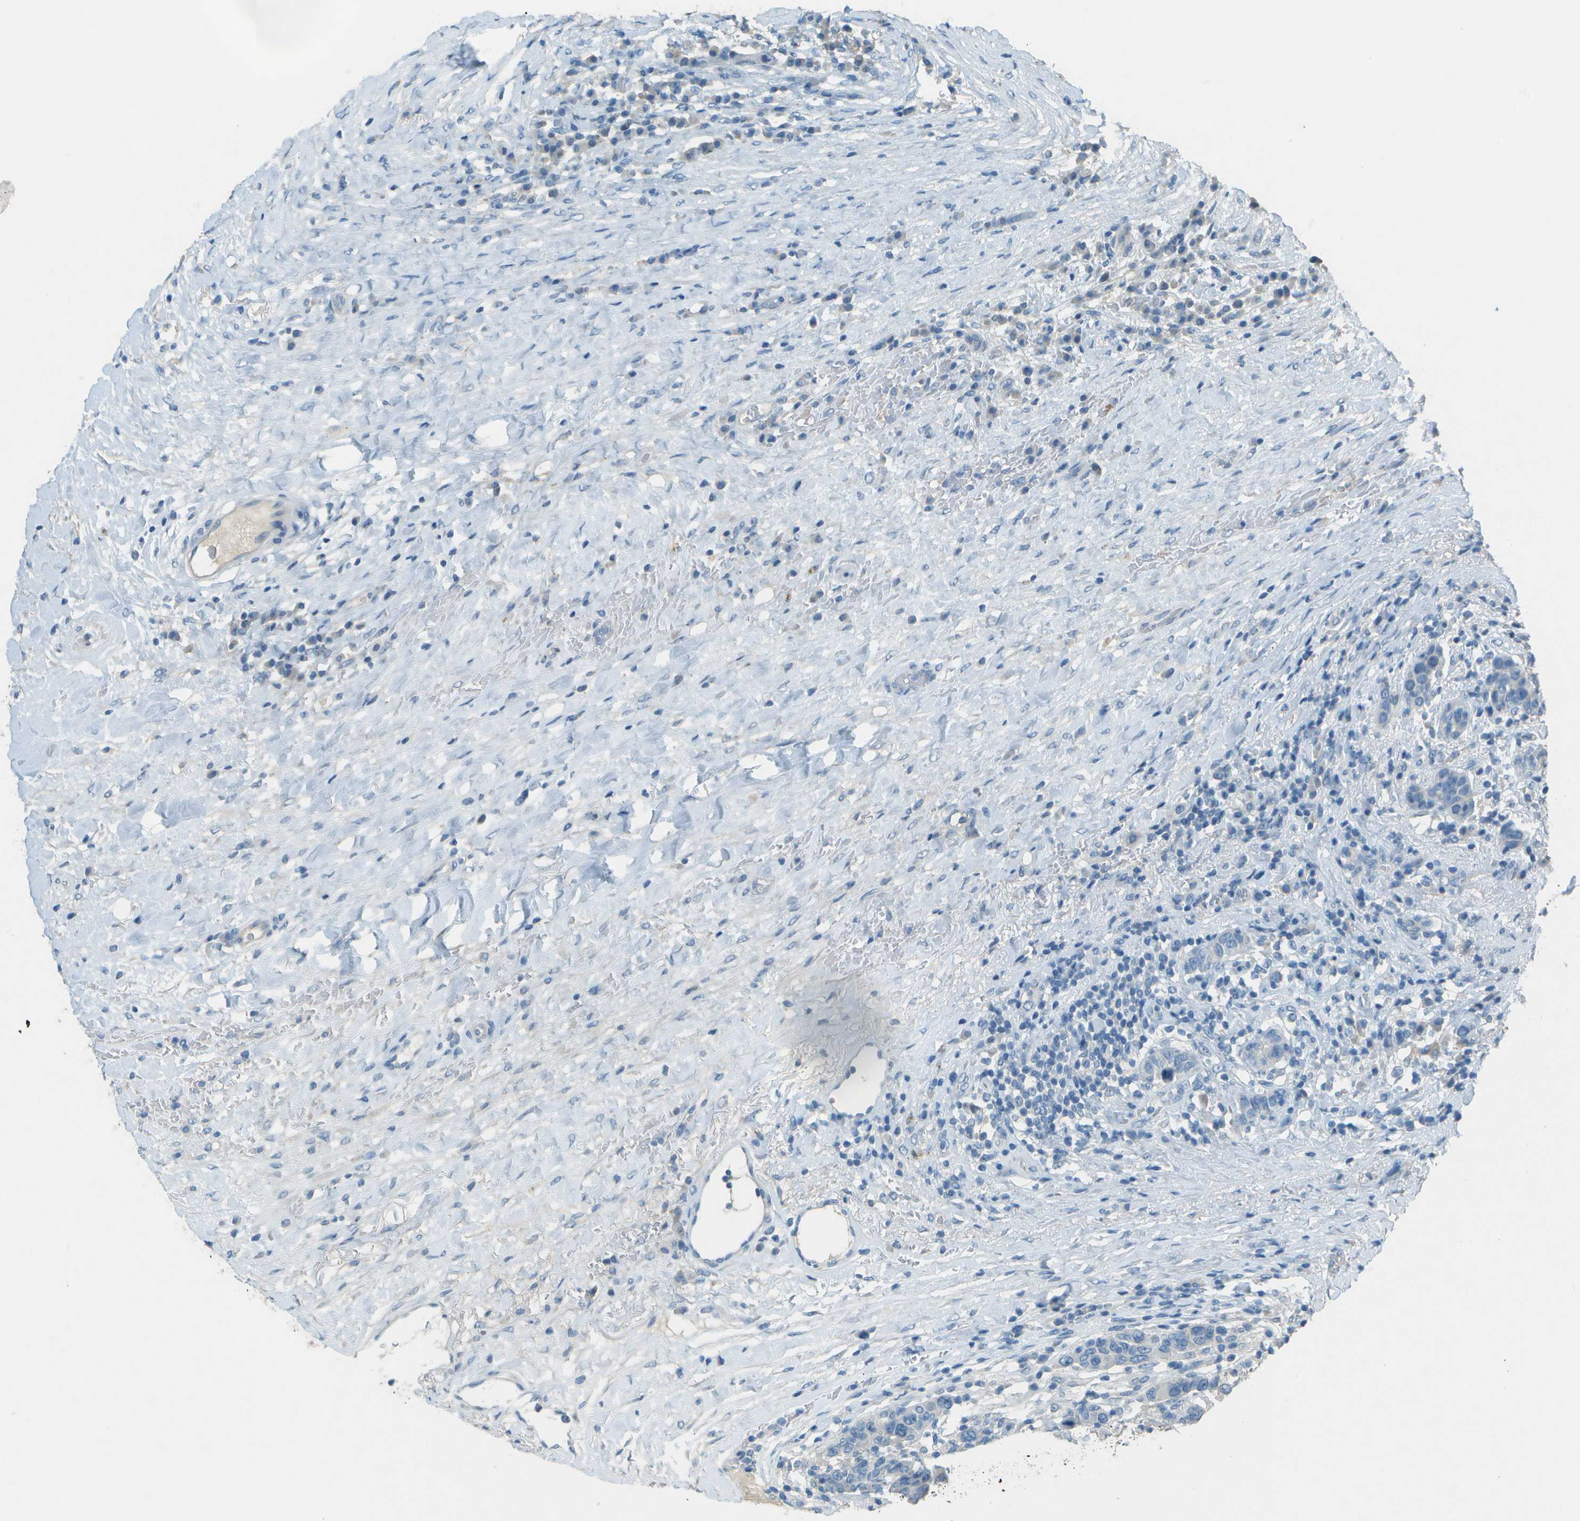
{"staining": {"intensity": "negative", "quantity": "none", "location": "none"}, "tissue": "breast cancer", "cell_type": "Tumor cells", "image_type": "cancer", "snomed": [{"axis": "morphology", "description": "Duct carcinoma"}, {"axis": "topography", "description": "Breast"}], "caption": "Tumor cells show no significant expression in breast cancer.", "gene": "LGI2", "patient": {"sex": "female", "age": 37}}